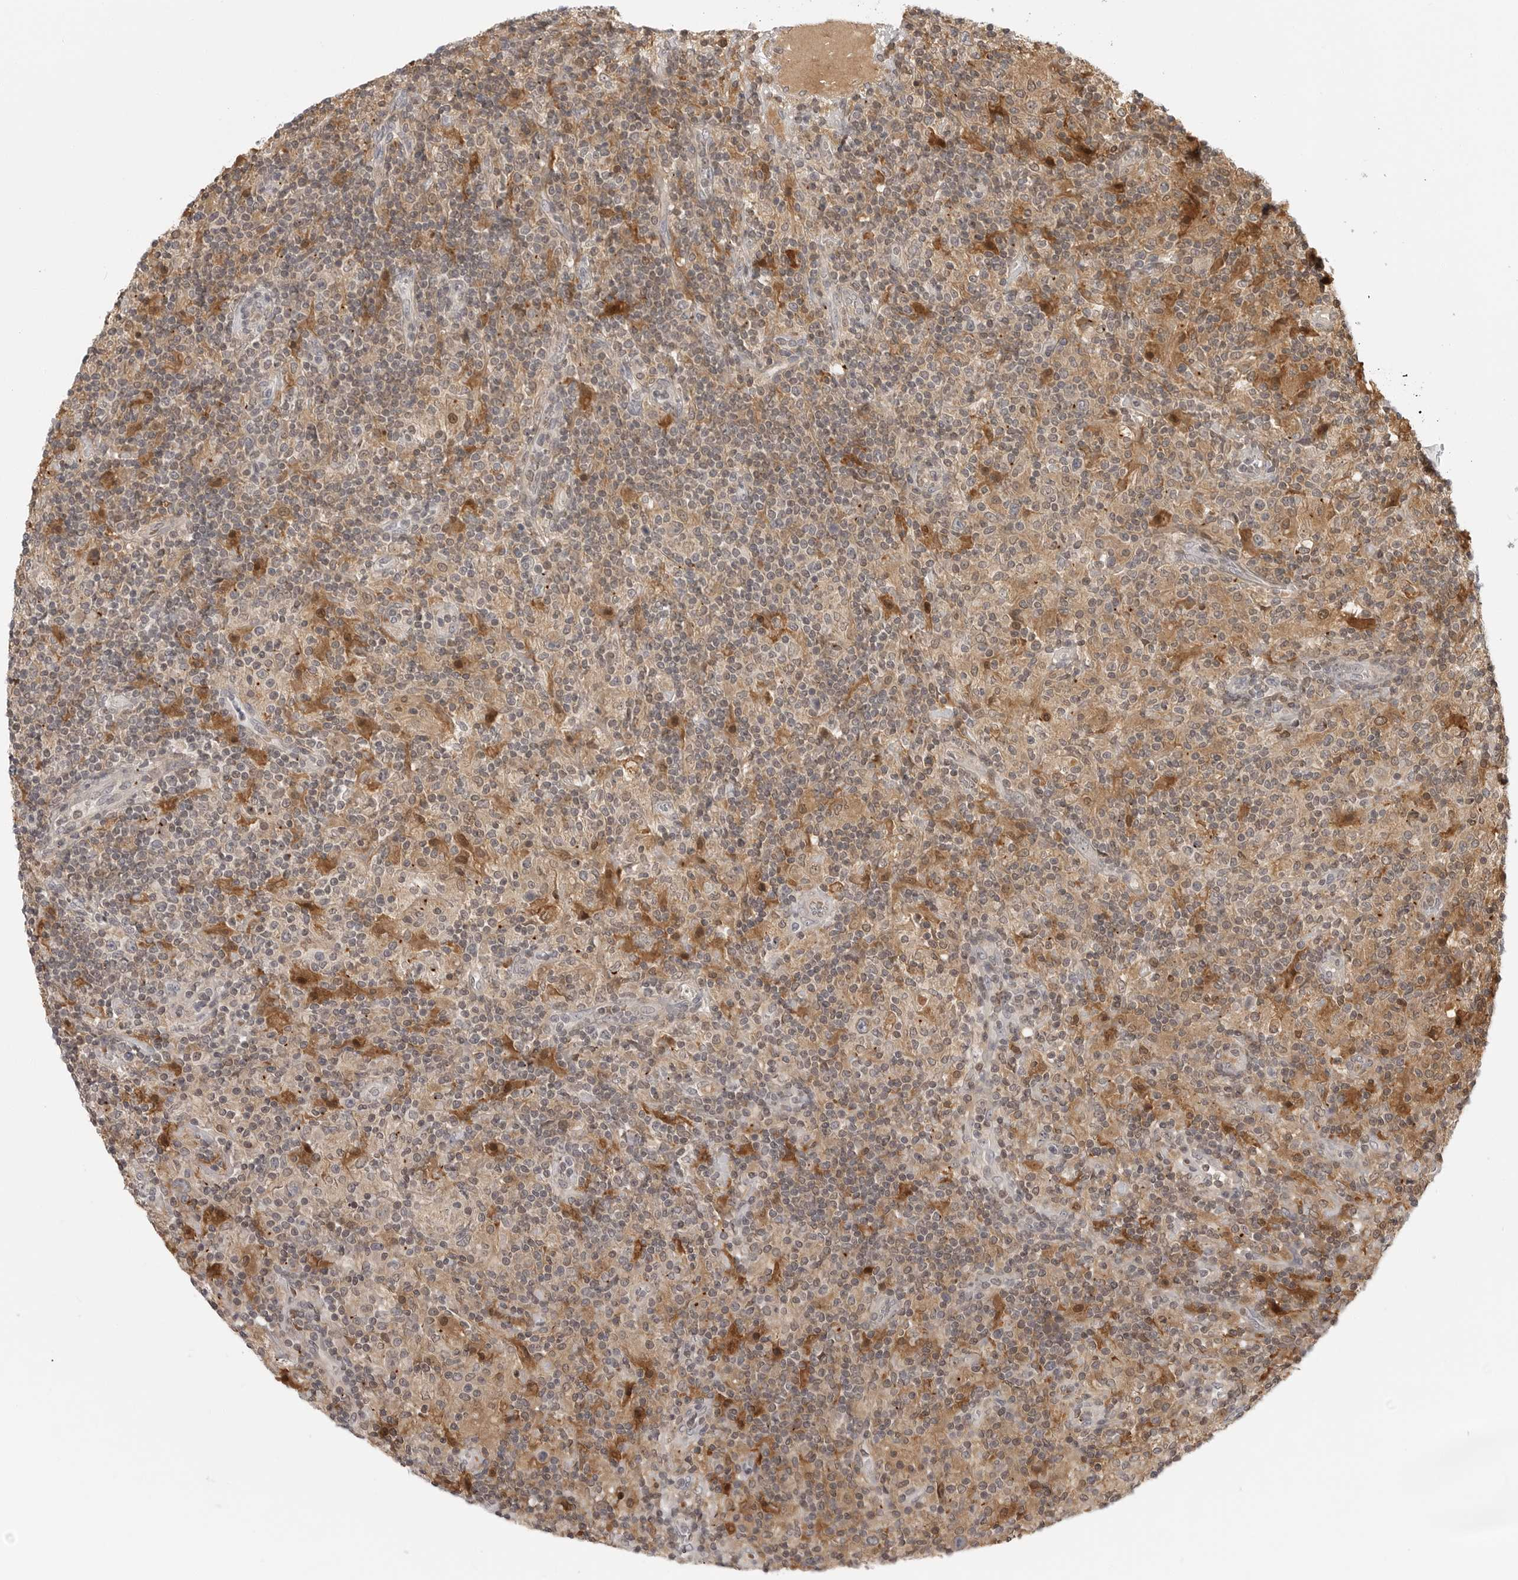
{"staining": {"intensity": "negative", "quantity": "none", "location": "none"}, "tissue": "lymphoma", "cell_type": "Tumor cells", "image_type": "cancer", "snomed": [{"axis": "morphology", "description": "Hodgkin's disease, NOS"}, {"axis": "topography", "description": "Lymph node"}], "caption": "DAB (3,3'-diaminobenzidine) immunohistochemical staining of human Hodgkin's disease reveals no significant staining in tumor cells. Nuclei are stained in blue.", "gene": "CTIF", "patient": {"sex": "male", "age": 70}}